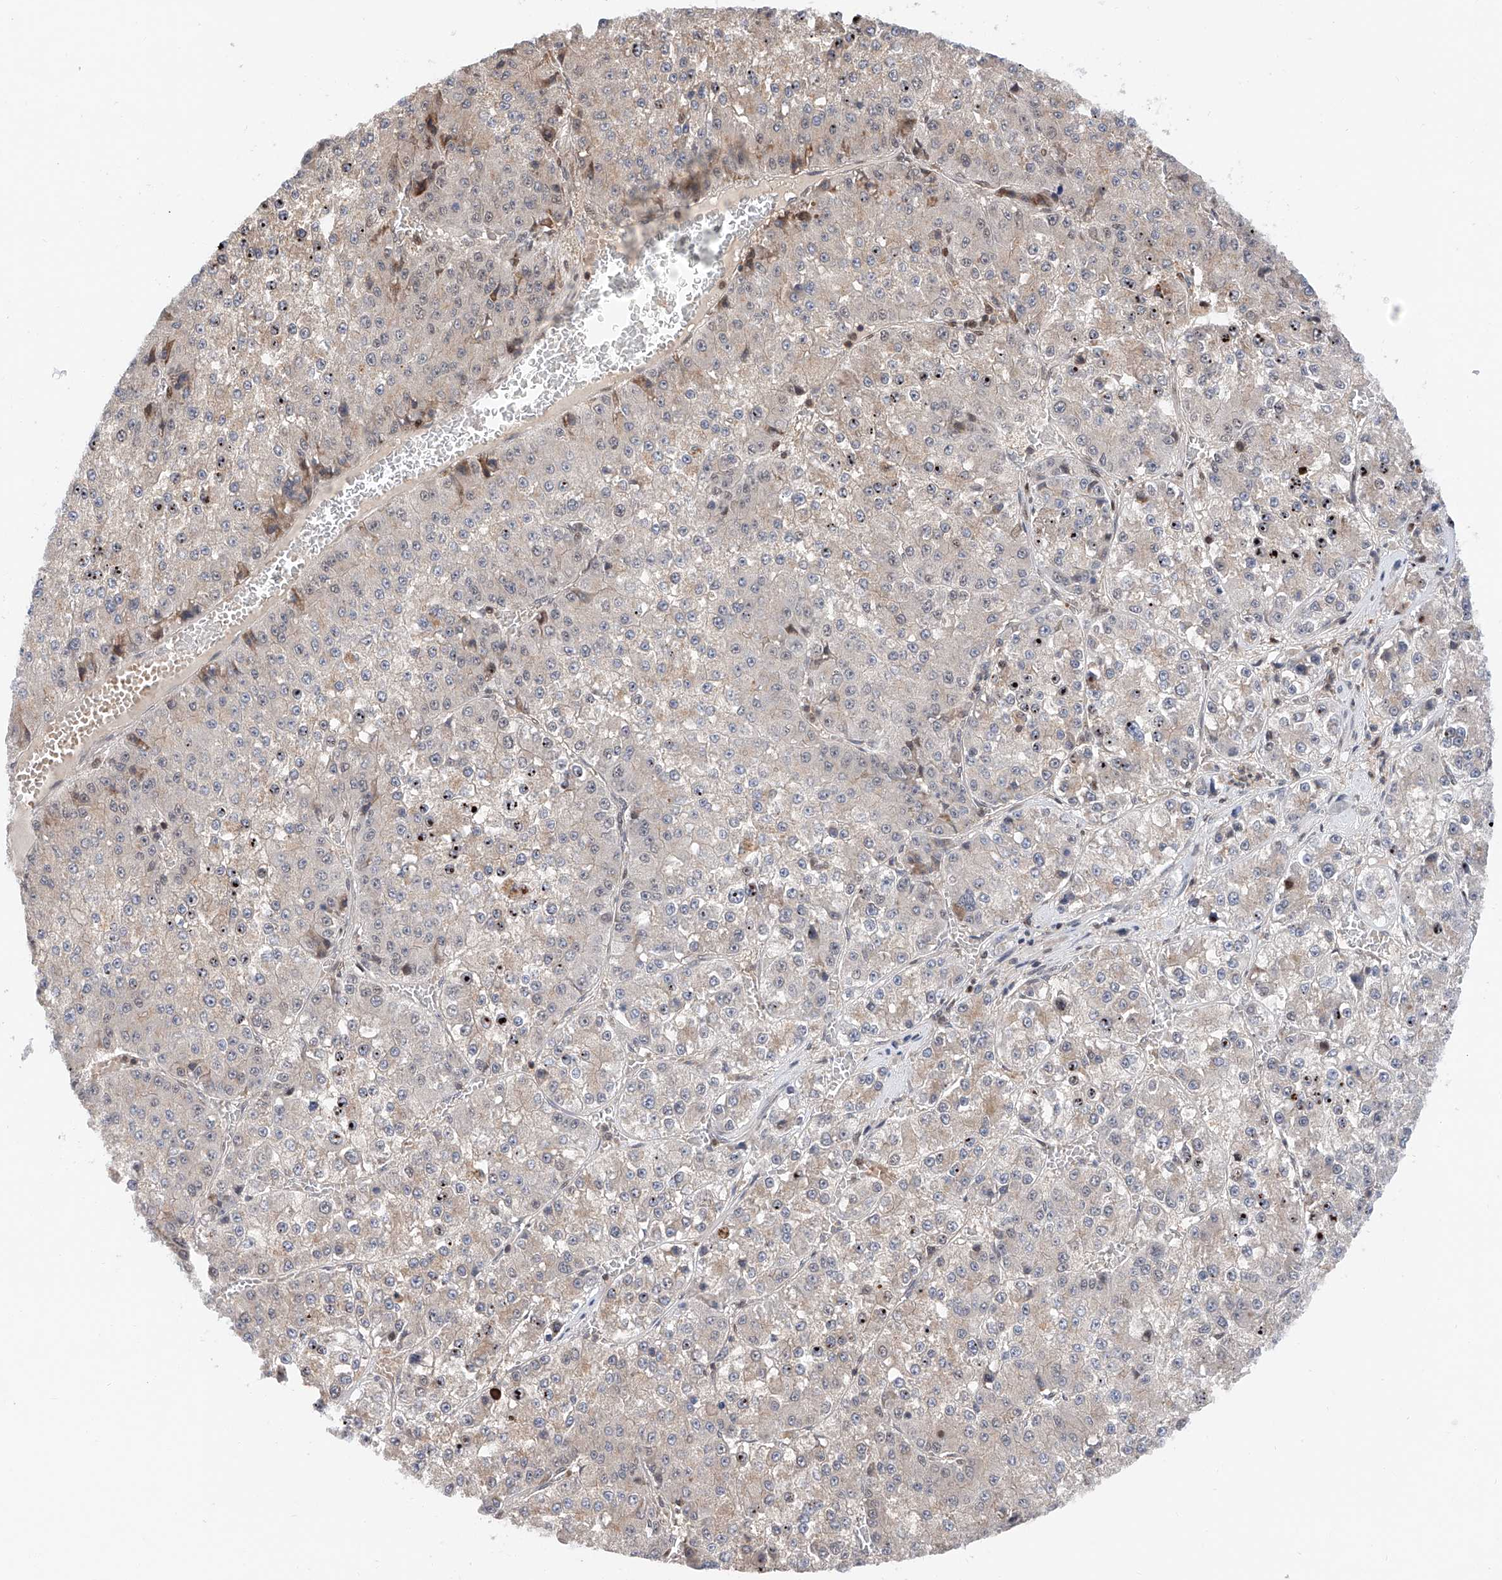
{"staining": {"intensity": "weak", "quantity": "<25%", "location": "cytoplasmic/membranous"}, "tissue": "liver cancer", "cell_type": "Tumor cells", "image_type": "cancer", "snomed": [{"axis": "morphology", "description": "Carcinoma, Hepatocellular, NOS"}, {"axis": "topography", "description": "Liver"}], "caption": "This micrograph is of liver cancer (hepatocellular carcinoma) stained with IHC to label a protein in brown with the nuclei are counter-stained blue. There is no positivity in tumor cells.", "gene": "SNRNP200", "patient": {"sex": "female", "age": 73}}